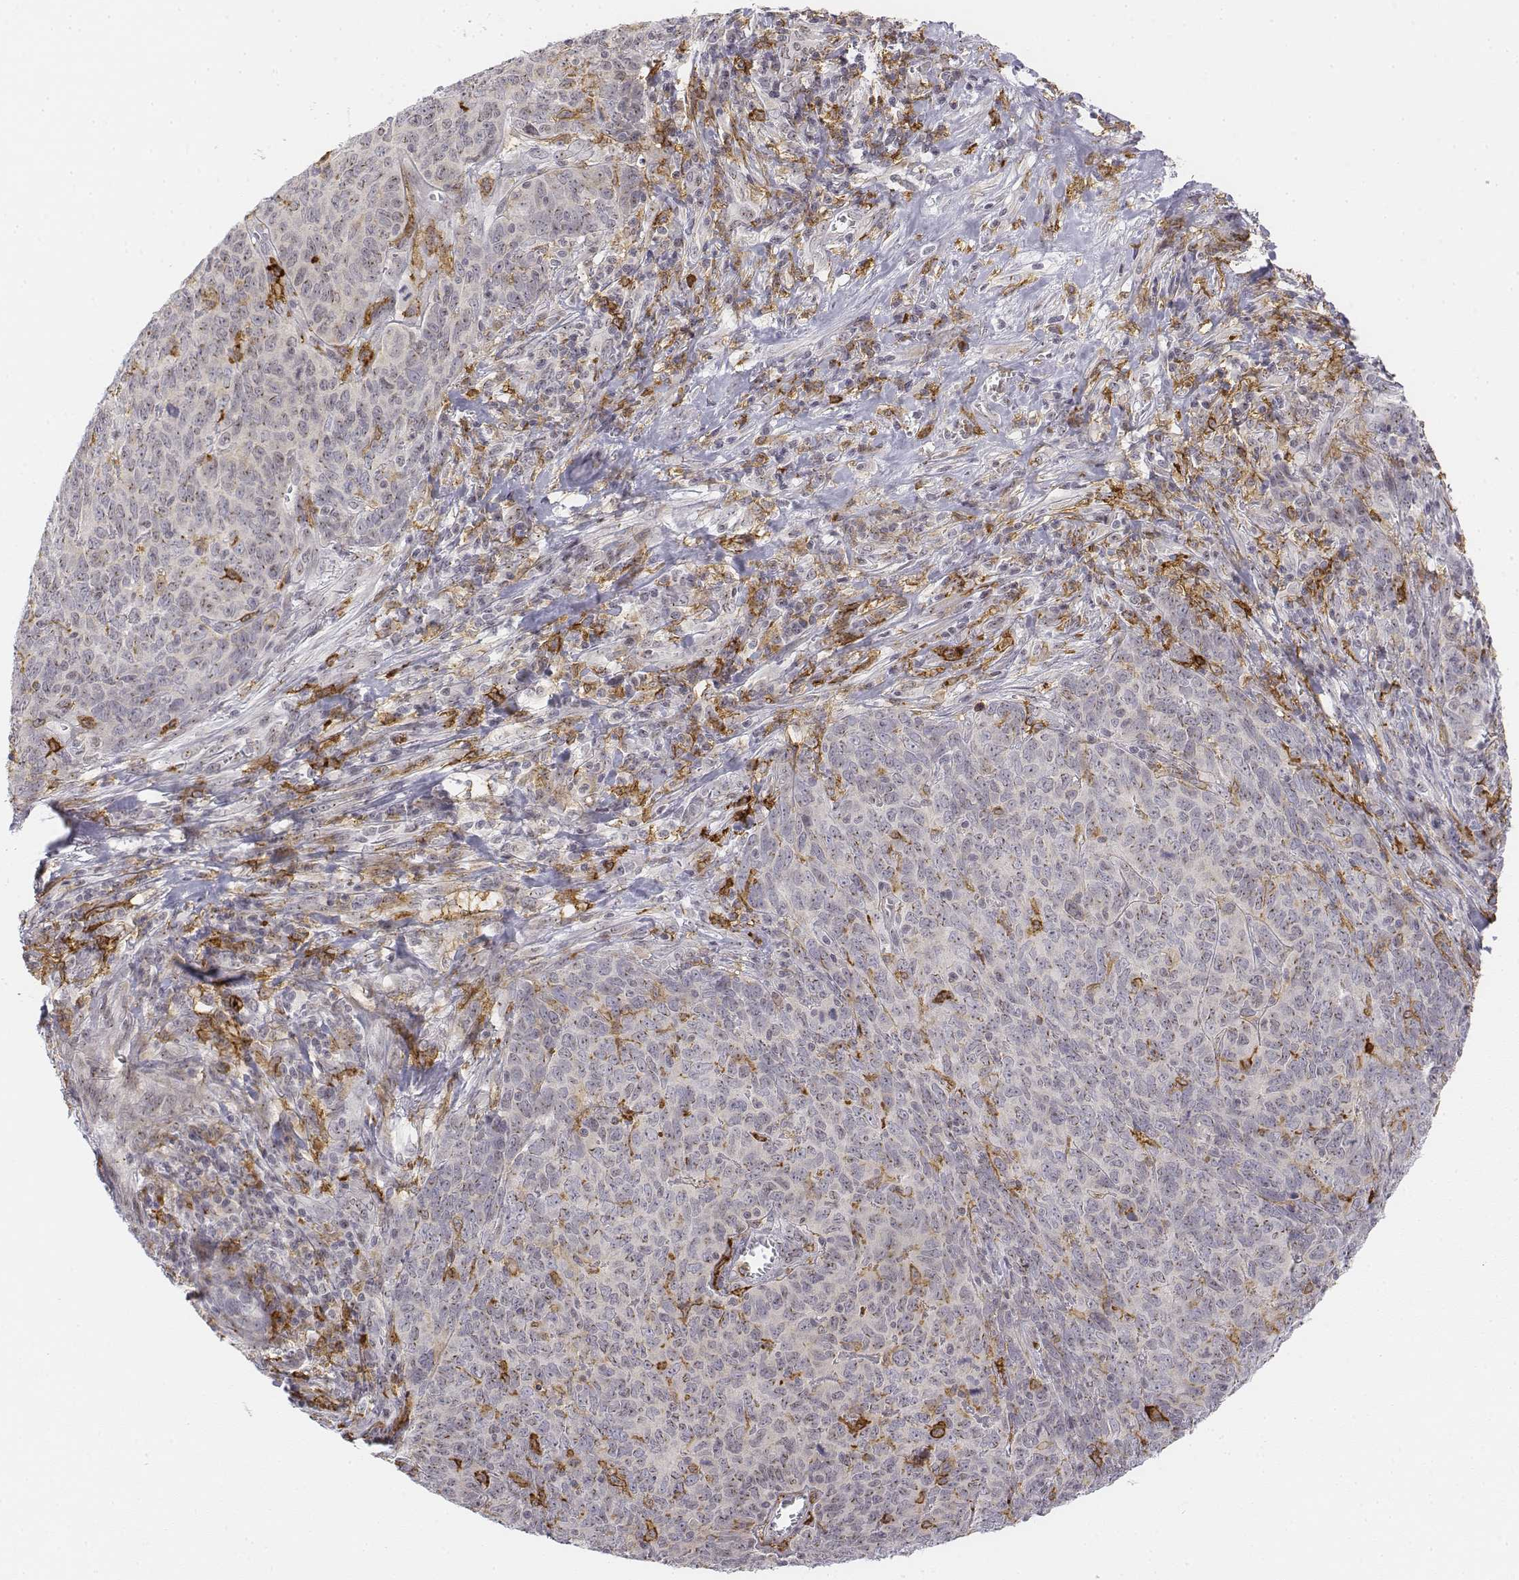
{"staining": {"intensity": "negative", "quantity": "none", "location": "none"}, "tissue": "skin cancer", "cell_type": "Tumor cells", "image_type": "cancer", "snomed": [{"axis": "morphology", "description": "Squamous cell carcinoma, NOS"}, {"axis": "topography", "description": "Skin"}, {"axis": "topography", "description": "Anal"}], "caption": "Immunohistochemistry (IHC) micrograph of neoplastic tissue: skin squamous cell carcinoma stained with DAB reveals no significant protein expression in tumor cells. The staining is performed using DAB brown chromogen with nuclei counter-stained in using hematoxylin.", "gene": "CD14", "patient": {"sex": "female", "age": 51}}